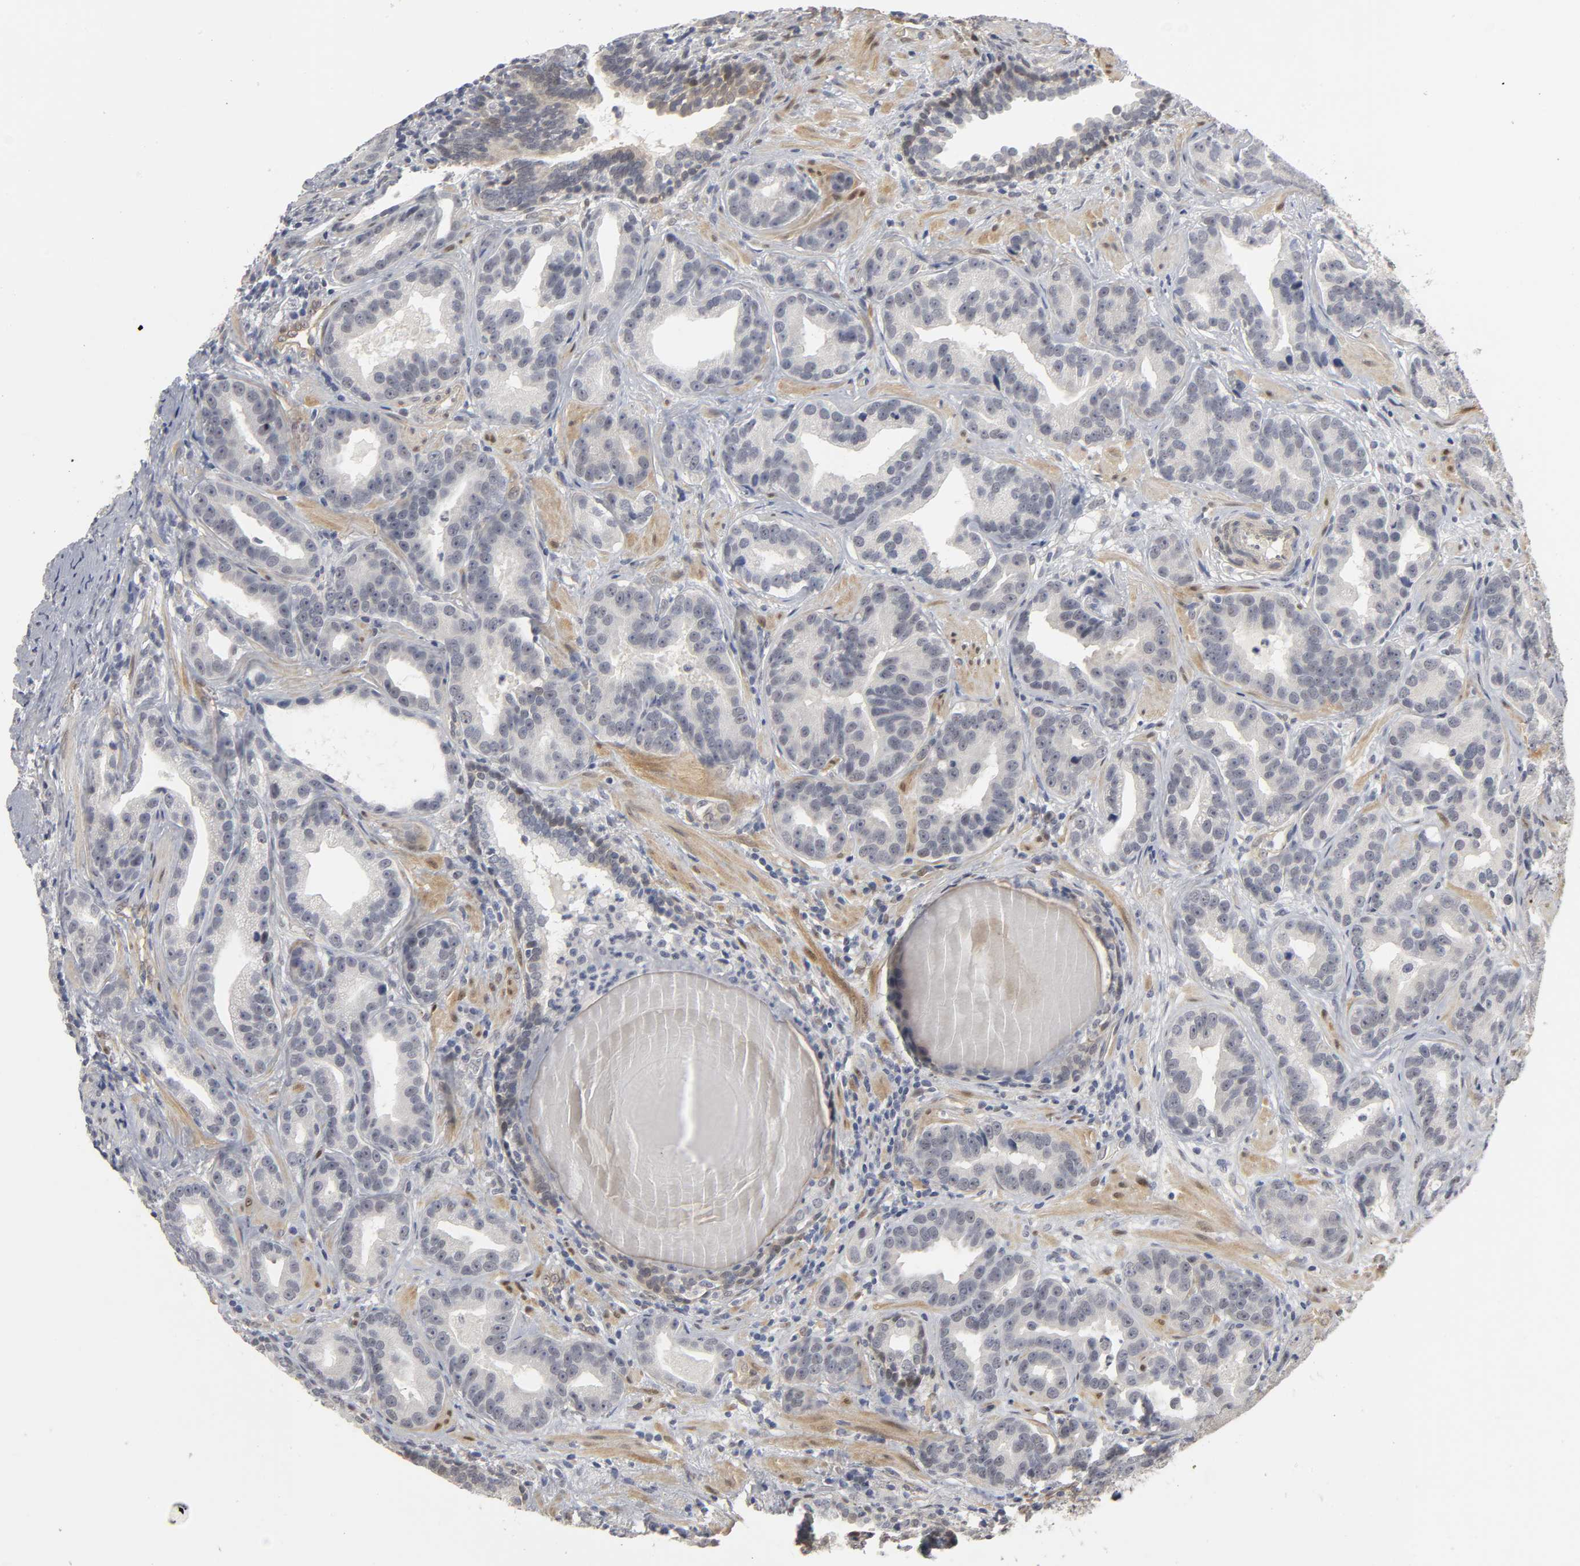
{"staining": {"intensity": "negative", "quantity": "none", "location": "none"}, "tissue": "prostate cancer", "cell_type": "Tumor cells", "image_type": "cancer", "snomed": [{"axis": "morphology", "description": "Adenocarcinoma, Low grade"}, {"axis": "topography", "description": "Prostate"}], "caption": "The micrograph displays no staining of tumor cells in prostate adenocarcinoma (low-grade). The staining was performed using DAB (3,3'-diaminobenzidine) to visualize the protein expression in brown, while the nuclei were stained in blue with hematoxylin (Magnification: 20x).", "gene": "PDLIM3", "patient": {"sex": "male", "age": 59}}